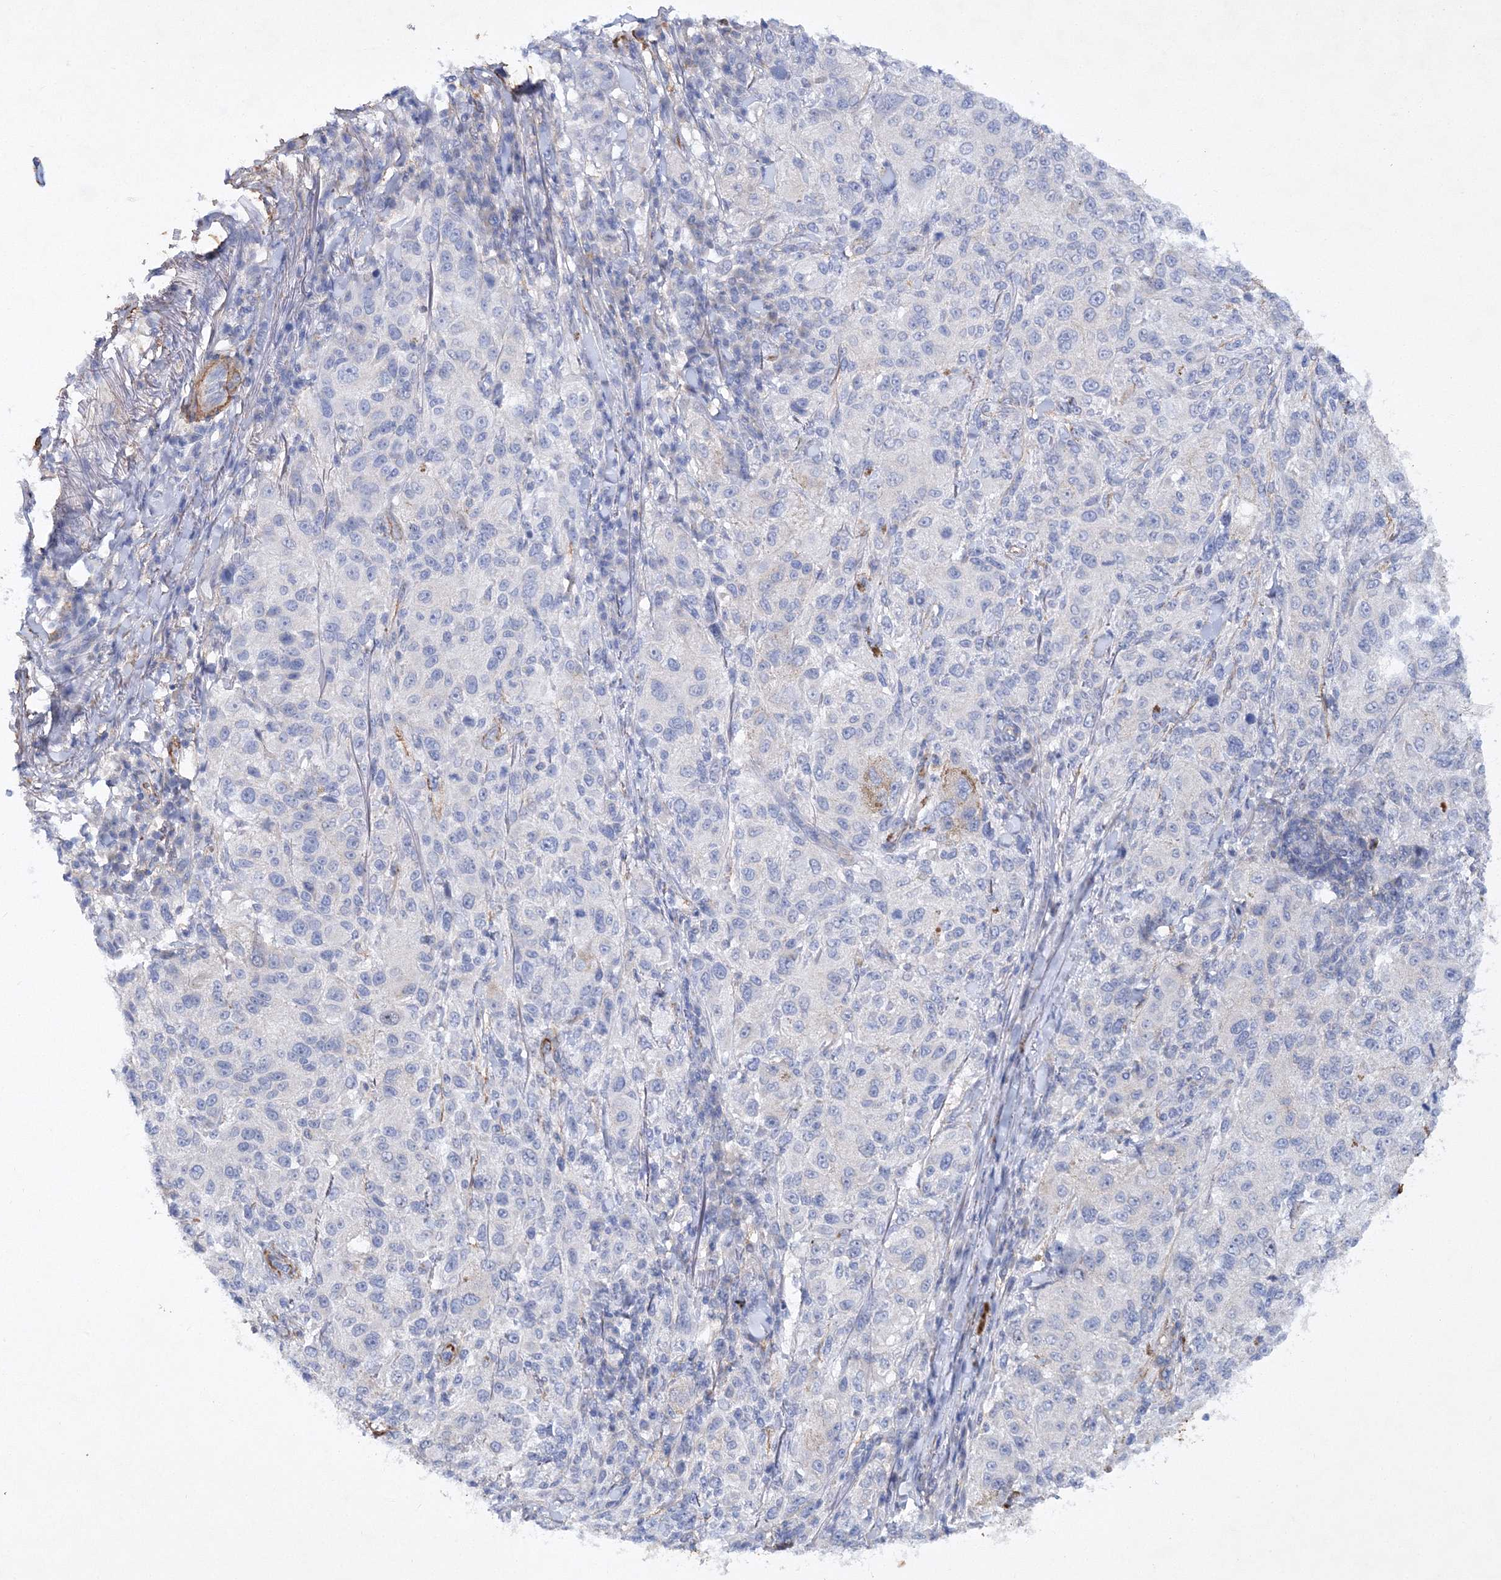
{"staining": {"intensity": "negative", "quantity": "none", "location": "none"}, "tissue": "melanoma", "cell_type": "Tumor cells", "image_type": "cancer", "snomed": [{"axis": "morphology", "description": "Necrosis, NOS"}, {"axis": "morphology", "description": "Malignant melanoma, NOS"}, {"axis": "topography", "description": "Skin"}], "caption": "Photomicrograph shows no protein staining in tumor cells of malignant melanoma tissue. Brightfield microscopy of immunohistochemistry stained with DAB (3,3'-diaminobenzidine) (brown) and hematoxylin (blue), captured at high magnification.", "gene": "RTN2", "patient": {"sex": "female", "age": 87}}